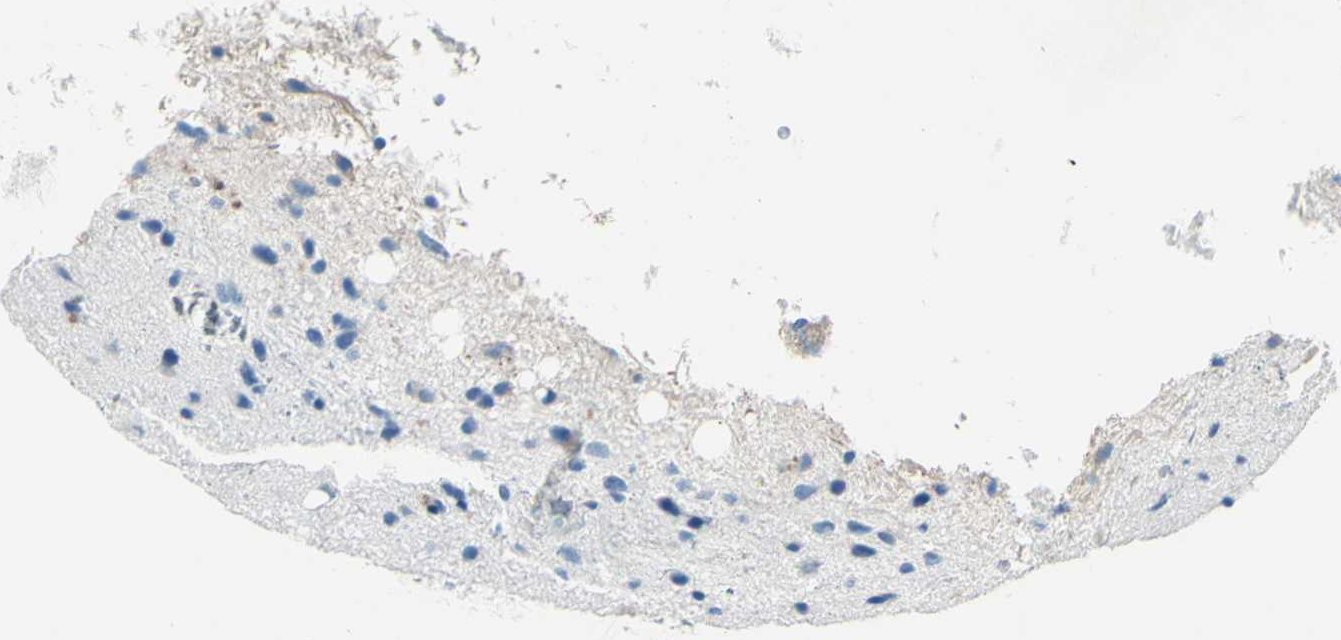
{"staining": {"intensity": "negative", "quantity": "none", "location": "none"}, "tissue": "glioma", "cell_type": "Tumor cells", "image_type": "cancer", "snomed": [{"axis": "morphology", "description": "Glioma, malignant, Low grade"}, {"axis": "topography", "description": "Brain"}], "caption": "This is an immunohistochemistry histopathology image of human glioma. There is no positivity in tumor cells.", "gene": "CDH15", "patient": {"sex": "male", "age": 77}}